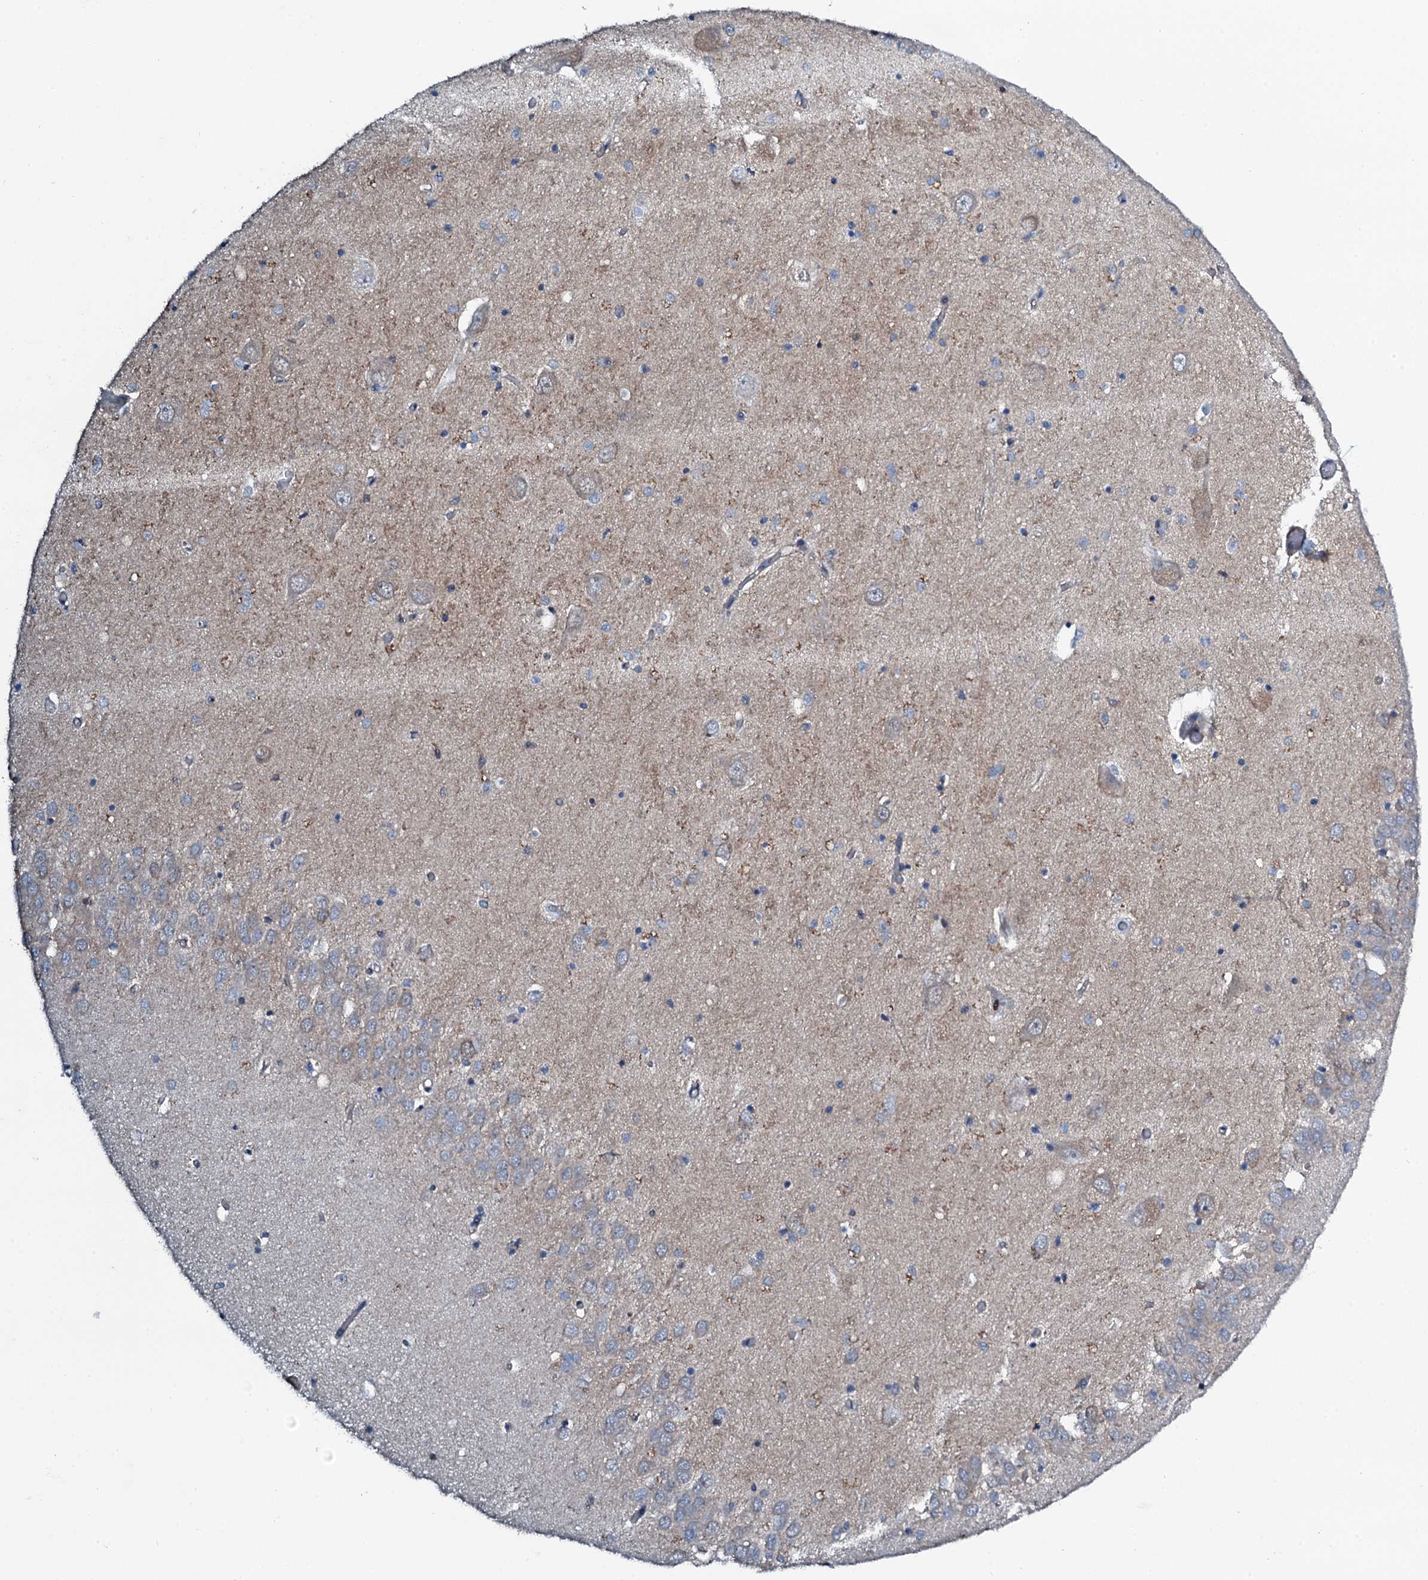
{"staining": {"intensity": "weak", "quantity": "<25%", "location": "cytoplasmic/membranous"}, "tissue": "hippocampus", "cell_type": "Glial cells", "image_type": "normal", "snomed": [{"axis": "morphology", "description": "Normal tissue, NOS"}, {"axis": "topography", "description": "Hippocampus"}], "caption": "High power microscopy histopathology image of an immunohistochemistry micrograph of unremarkable hippocampus, revealing no significant staining in glial cells. (Brightfield microscopy of DAB (3,3'-diaminobenzidine) immunohistochemistry at high magnification).", "gene": "GRK2", "patient": {"sex": "male", "age": 70}}